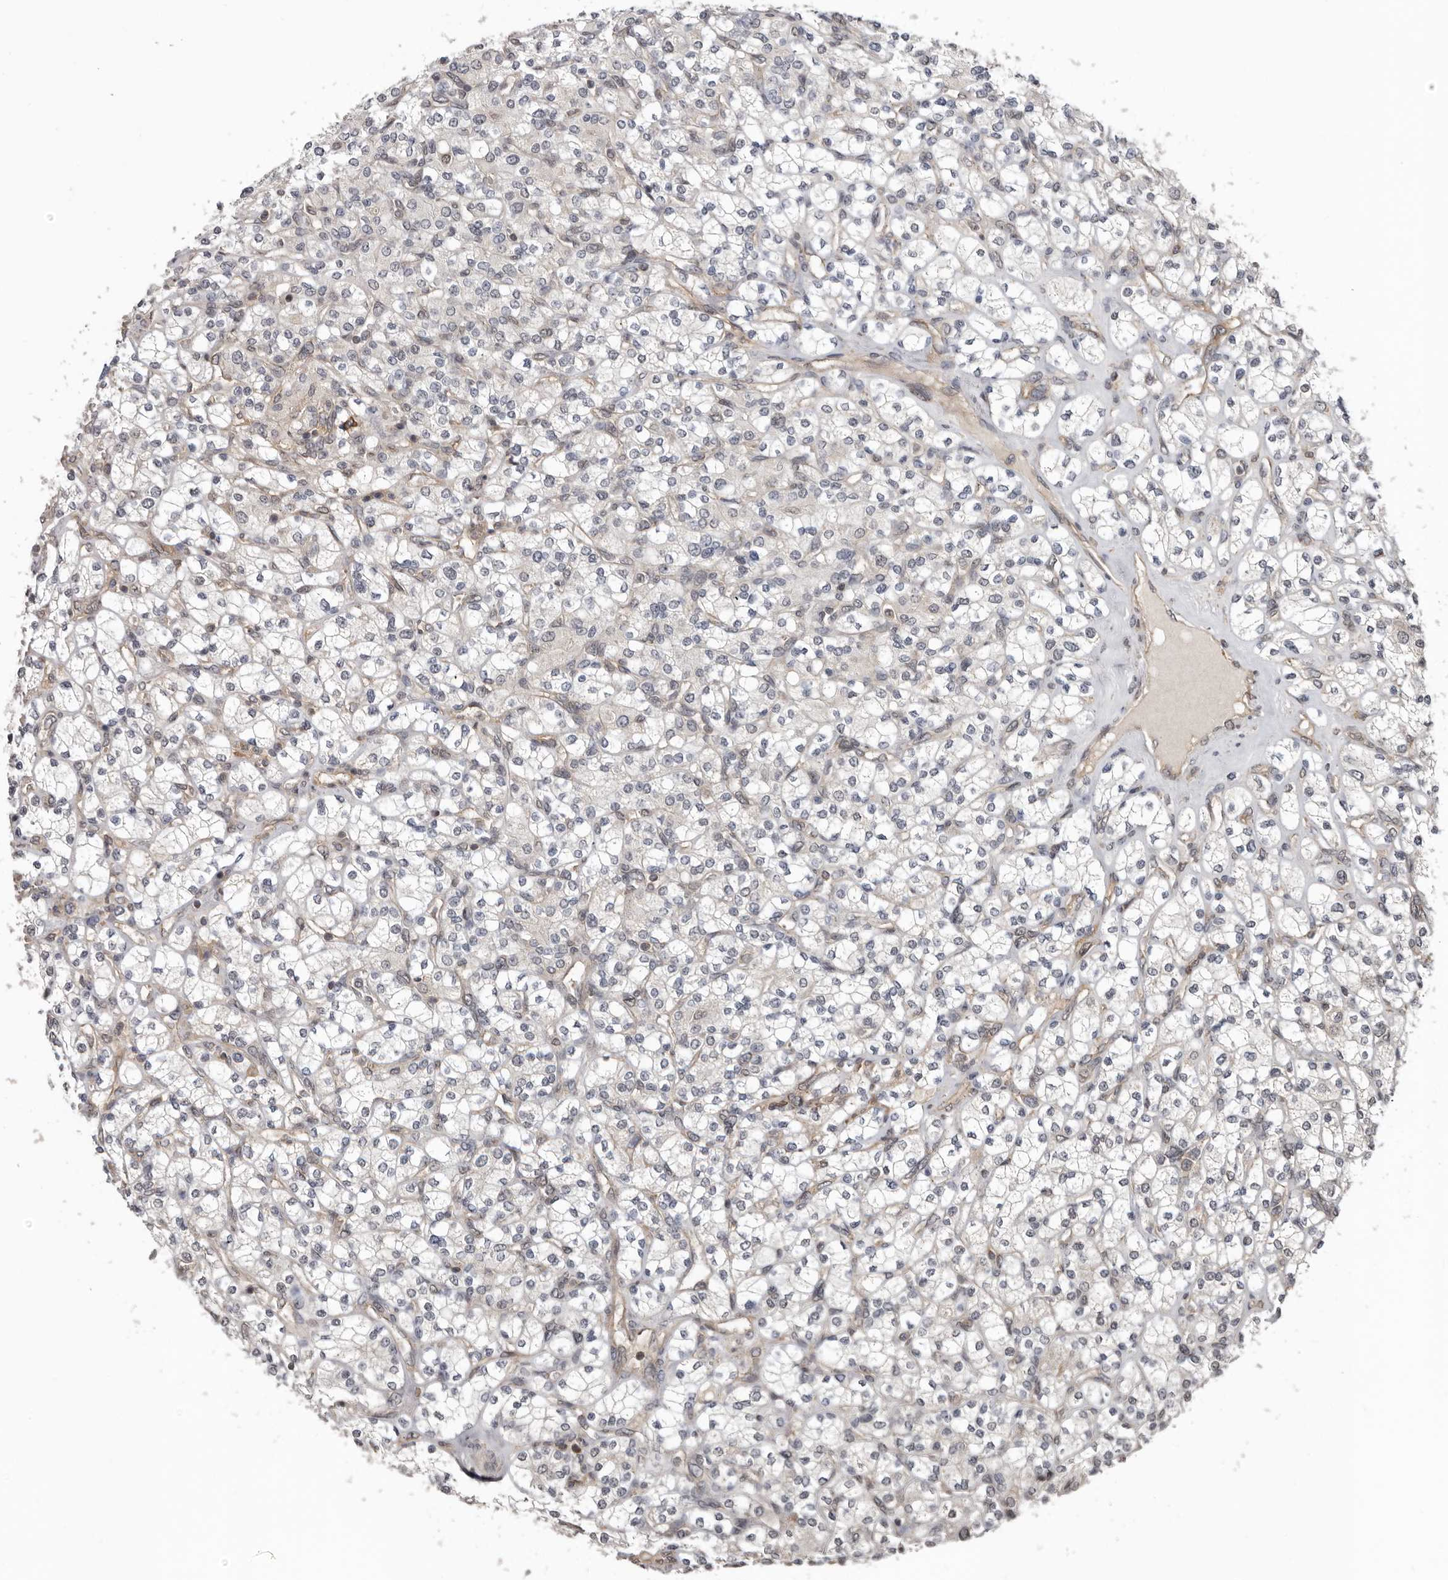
{"staining": {"intensity": "negative", "quantity": "none", "location": "none"}, "tissue": "renal cancer", "cell_type": "Tumor cells", "image_type": "cancer", "snomed": [{"axis": "morphology", "description": "Adenocarcinoma, NOS"}, {"axis": "topography", "description": "Kidney"}], "caption": "Renal cancer (adenocarcinoma) was stained to show a protein in brown. There is no significant staining in tumor cells.", "gene": "MOGAT2", "patient": {"sex": "male", "age": 77}}